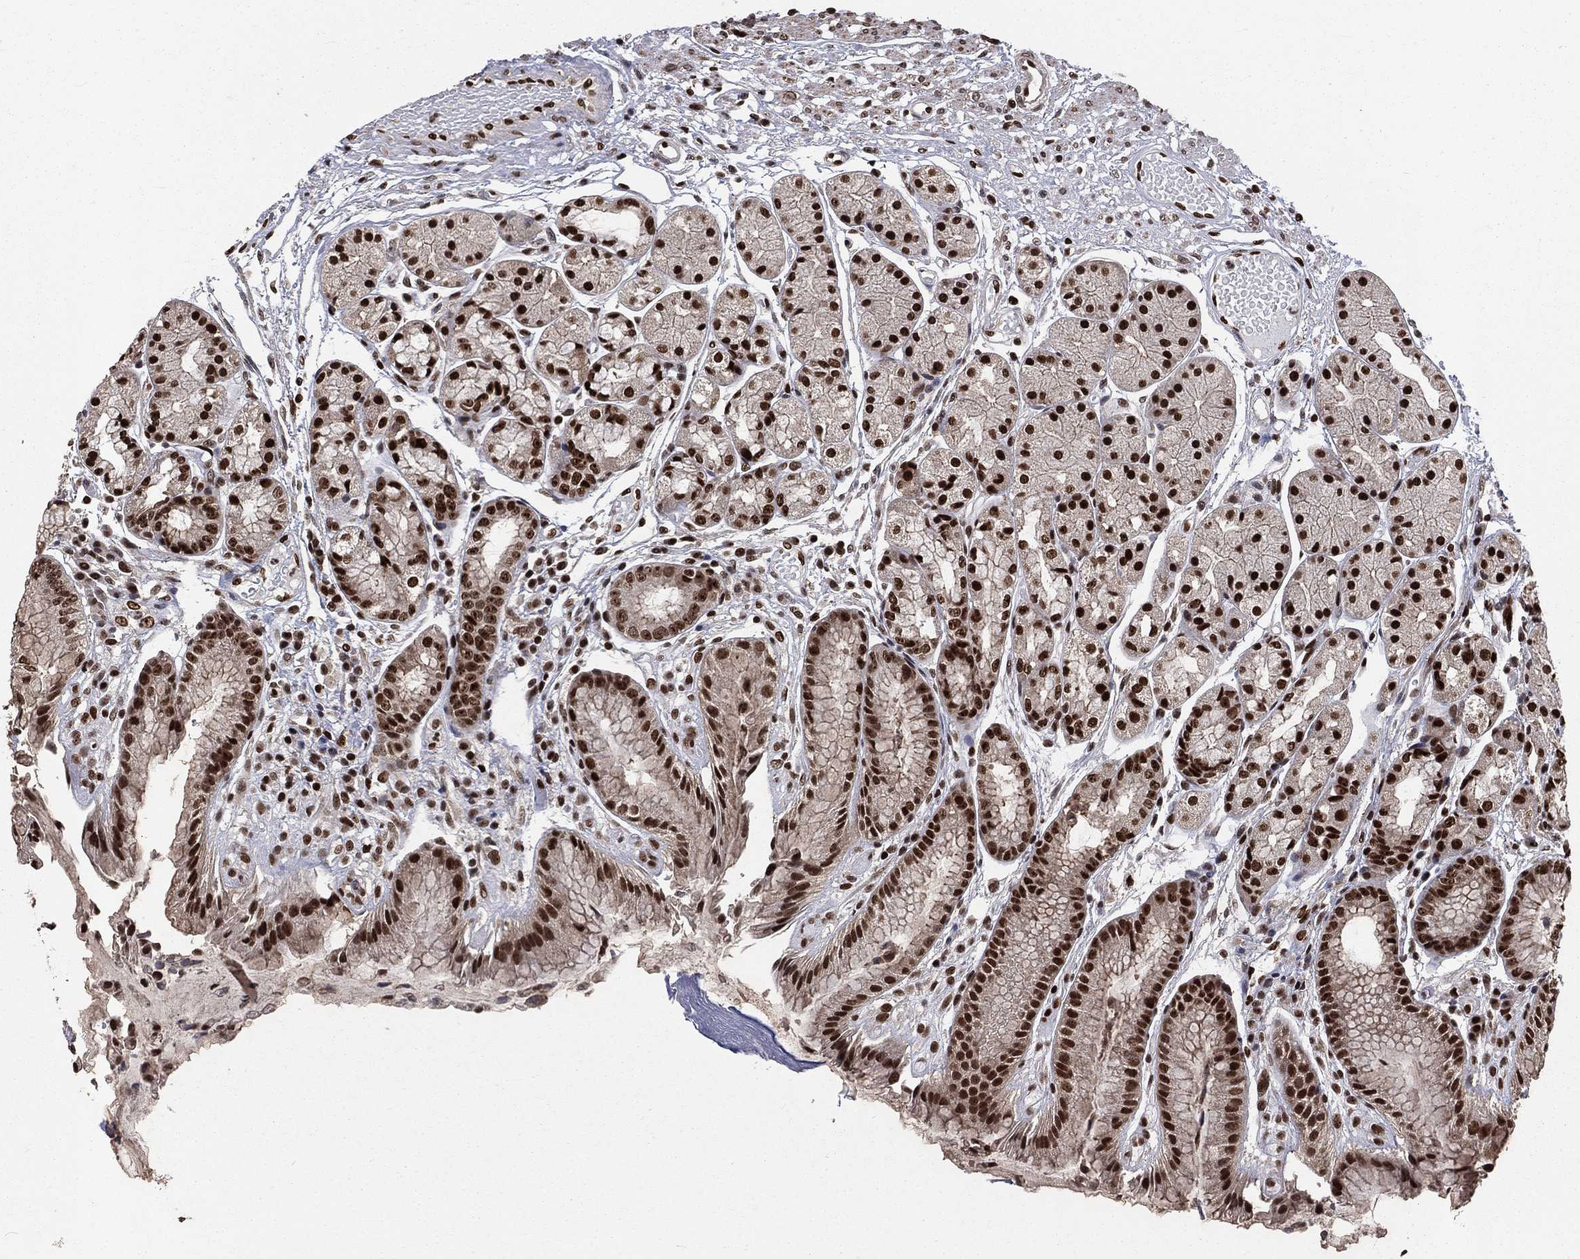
{"staining": {"intensity": "strong", "quantity": "25%-75%", "location": "nuclear"}, "tissue": "stomach", "cell_type": "Glandular cells", "image_type": "normal", "snomed": [{"axis": "morphology", "description": "Normal tissue, NOS"}, {"axis": "topography", "description": "Stomach, upper"}], "caption": "Immunohistochemical staining of unremarkable stomach reveals high levels of strong nuclear positivity in approximately 25%-75% of glandular cells.", "gene": "POLB", "patient": {"sex": "male", "age": 72}}